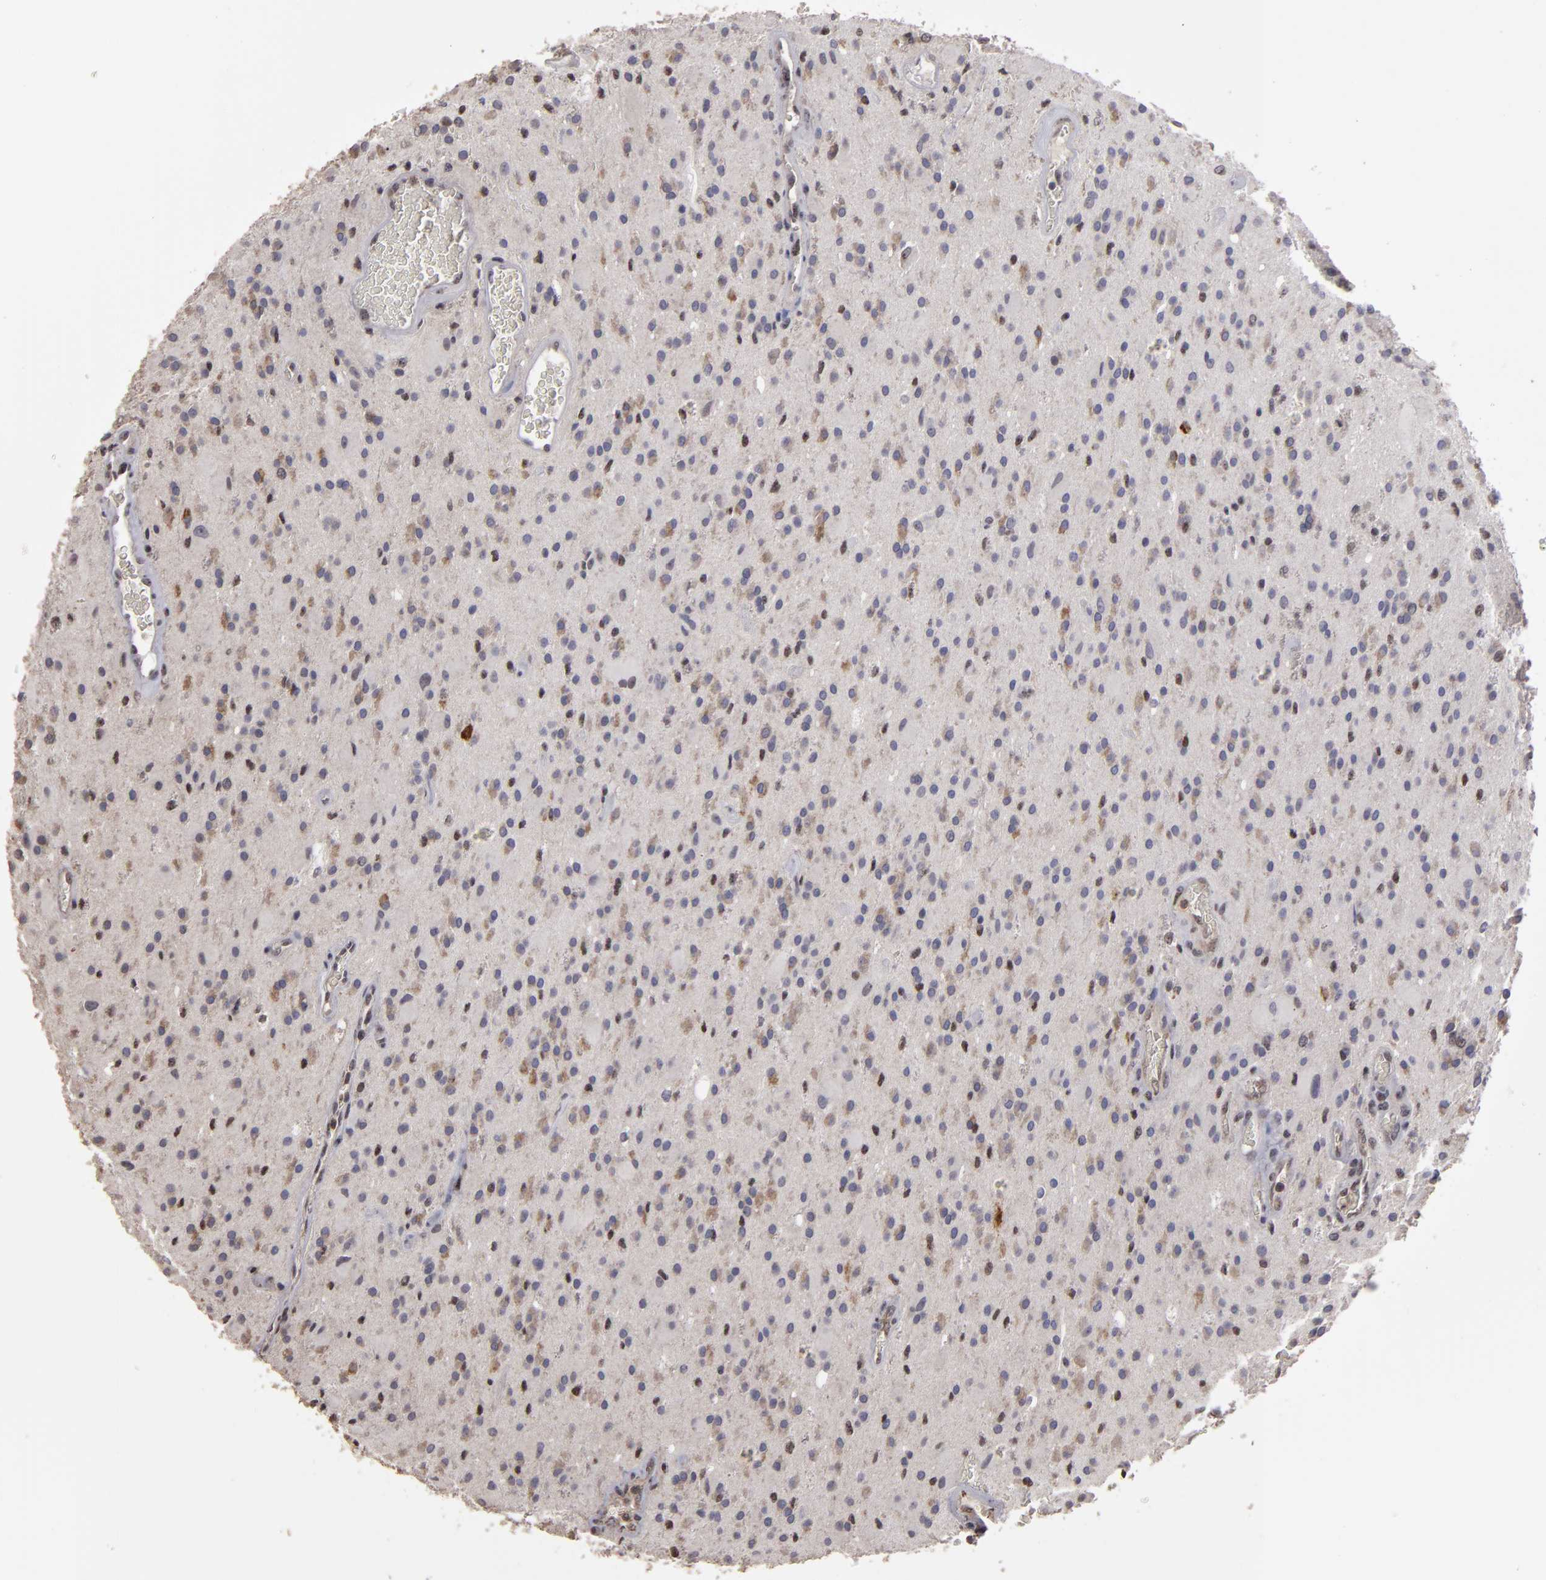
{"staining": {"intensity": "negative", "quantity": "none", "location": "none"}, "tissue": "glioma", "cell_type": "Tumor cells", "image_type": "cancer", "snomed": [{"axis": "morphology", "description": "Glioma, malignant, Low grade"}, {"axis": "topography", "description": "Brain"}], "caption": "High power microscopy micrograph of an IHC image of malignant glioma (low-grade), revealing no significant staining in tumor cells.", "gene": "CD55", "patient": {"sex": "male", "age": 58}}